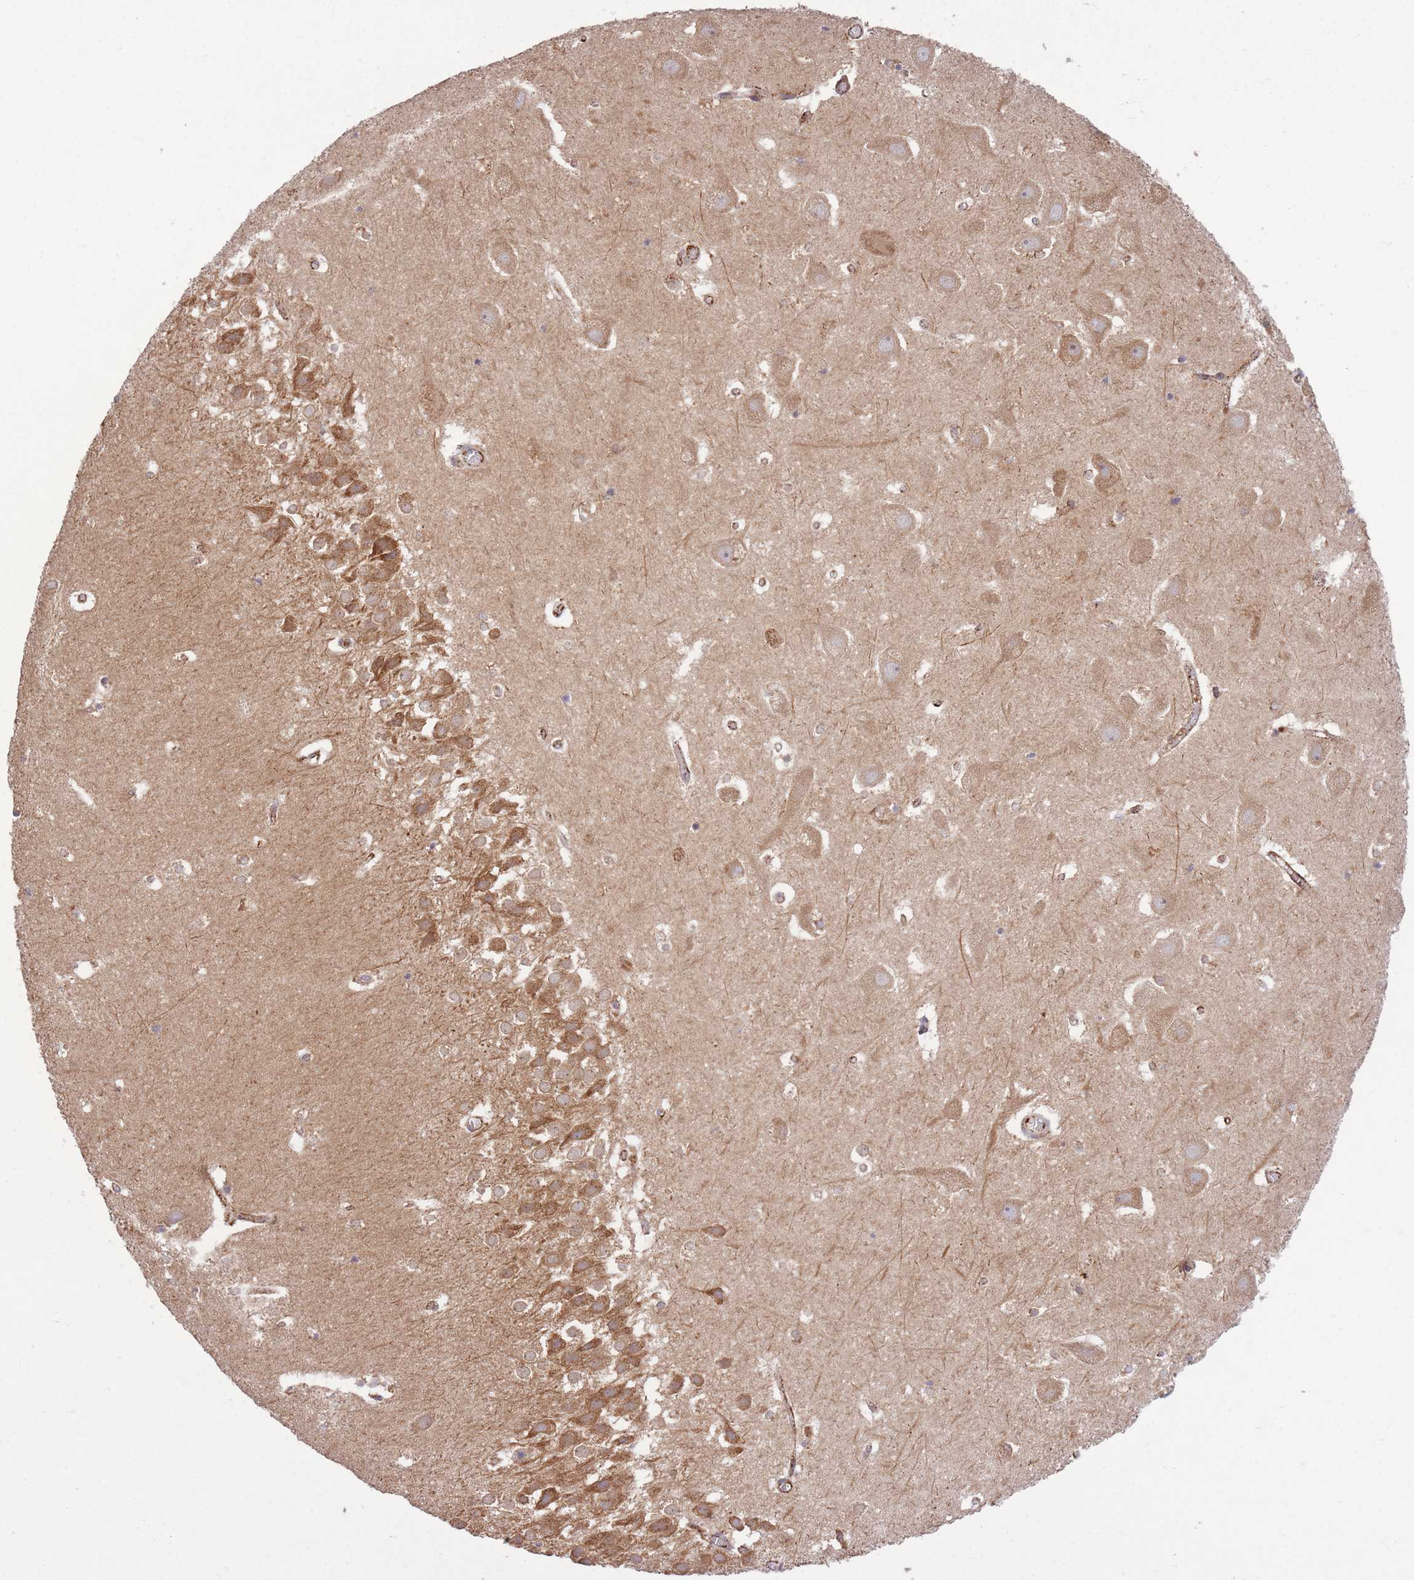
{"staining": {"intensity": "moderate", "quantity": "<25%", "location": "cytoplasmic/membranous,nuclear"}, "tissue": "hippocampus", "cell_type": "Glial cells", "image_type": "normal", "snomed": [{"axis": "morphology", "description": "Normal tissue, NOS"}, {"axis": "topography", "description": "Hippocampus"}], "caption": "Immunohistochemistry of unremarkable human hippocampus shows low levels of moderate cytoplasmic/membranous,nuclear expression in approximately <25% of glial cells.", "gene": "CISH", "patient": {"sex": "female", "age": 52}}